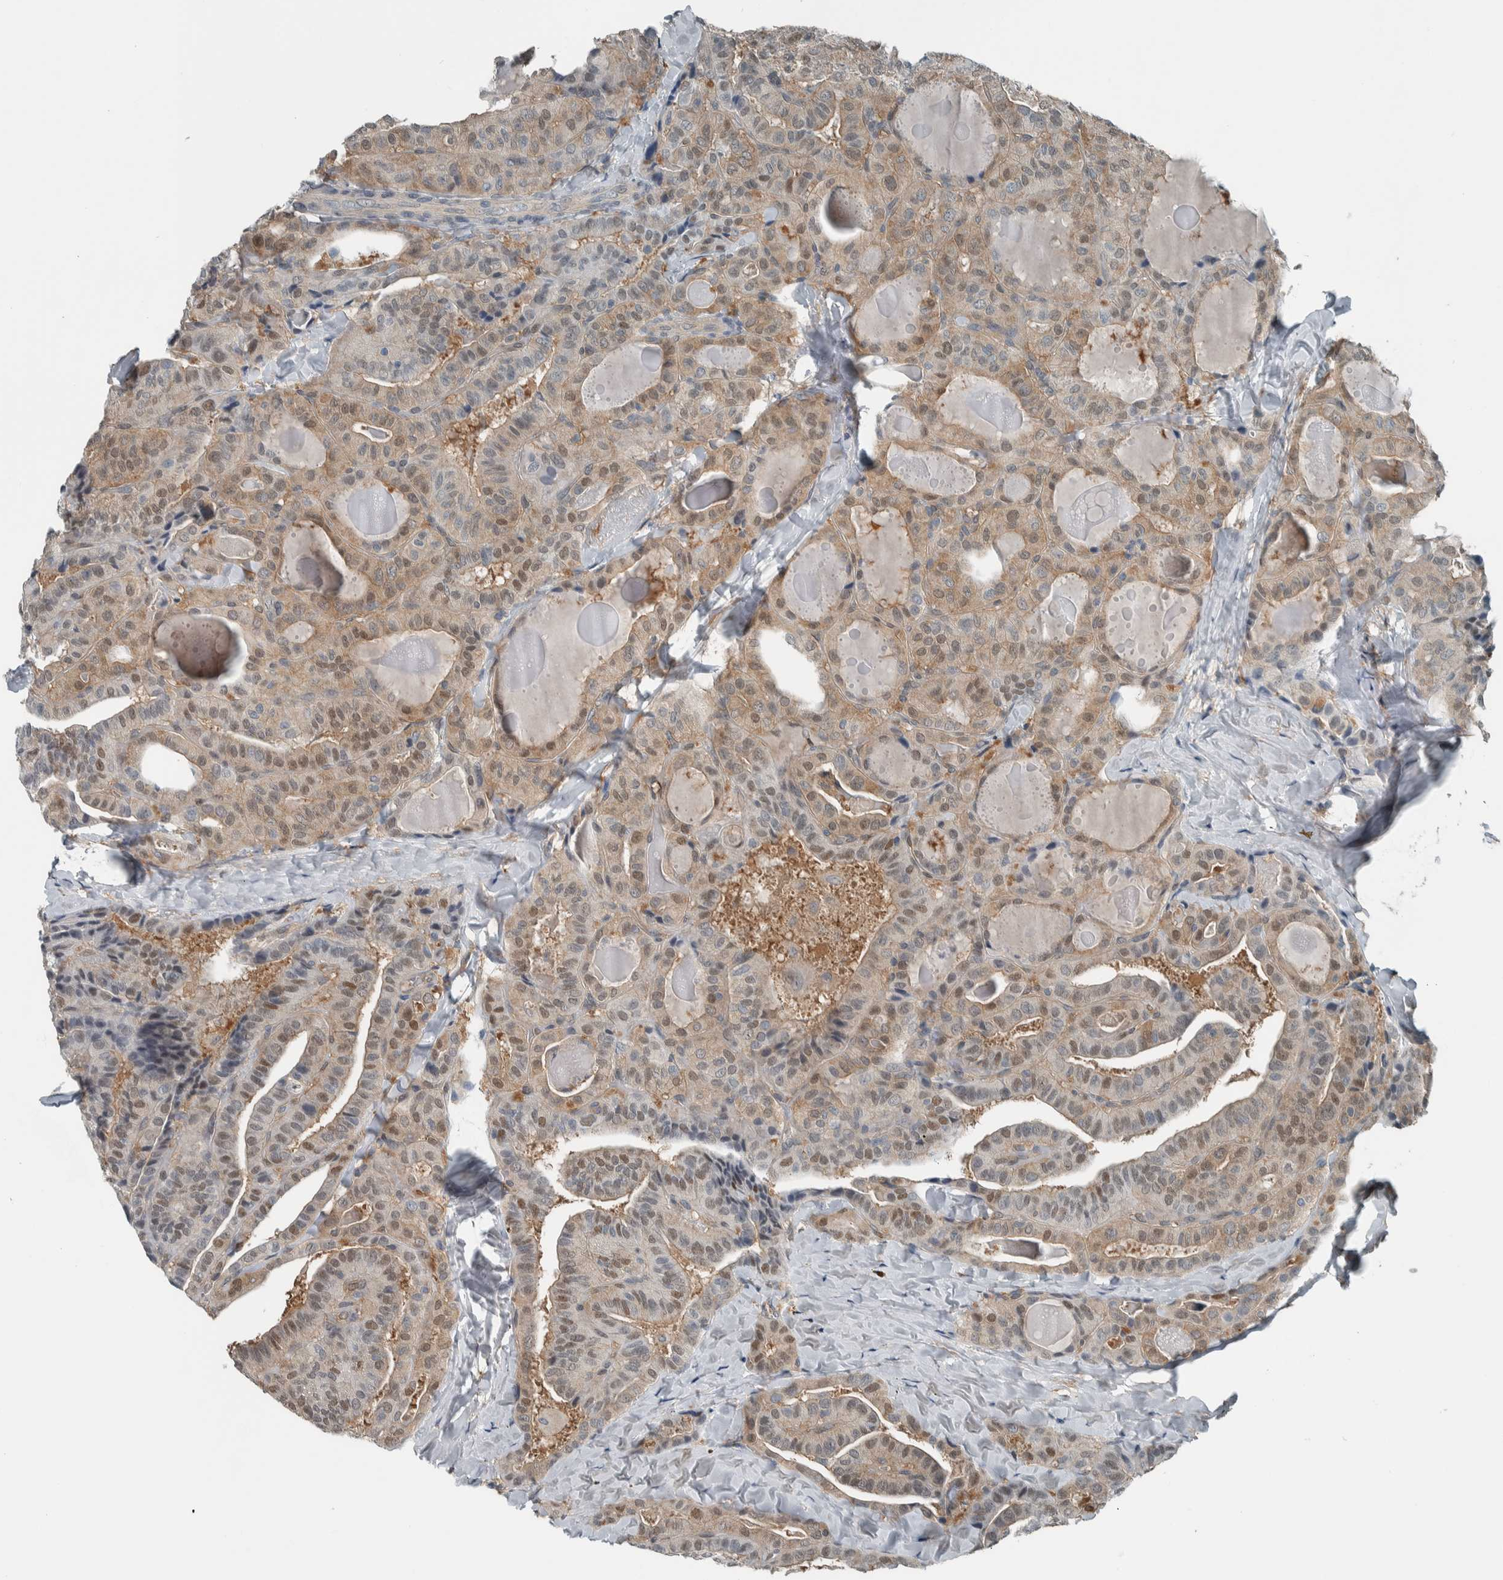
{"staining": {"intensity": "weak", "quantity": "25%-75%", "location": "nuclear"}, "tissue": "thyroid cancer", "cell_type": "Tumor cells", "image_type": "cancer", "snomed": [{"axis": "morphology", "description": "Papillary adenocarcinoma, NOS"}, {"axis": "topography", "description": "Thyroid gland"}], "caption": "A photomicrograph of human thyroid cancer (papillary adenocarcinoma) stained for a protein reveals weak nuclear brown staining in tumor cells. (DAB IHC, brown staining for protein, blue staining for nuclei).", "gene": "ALAD", "patient": {"sex": "male", "age": 77}}